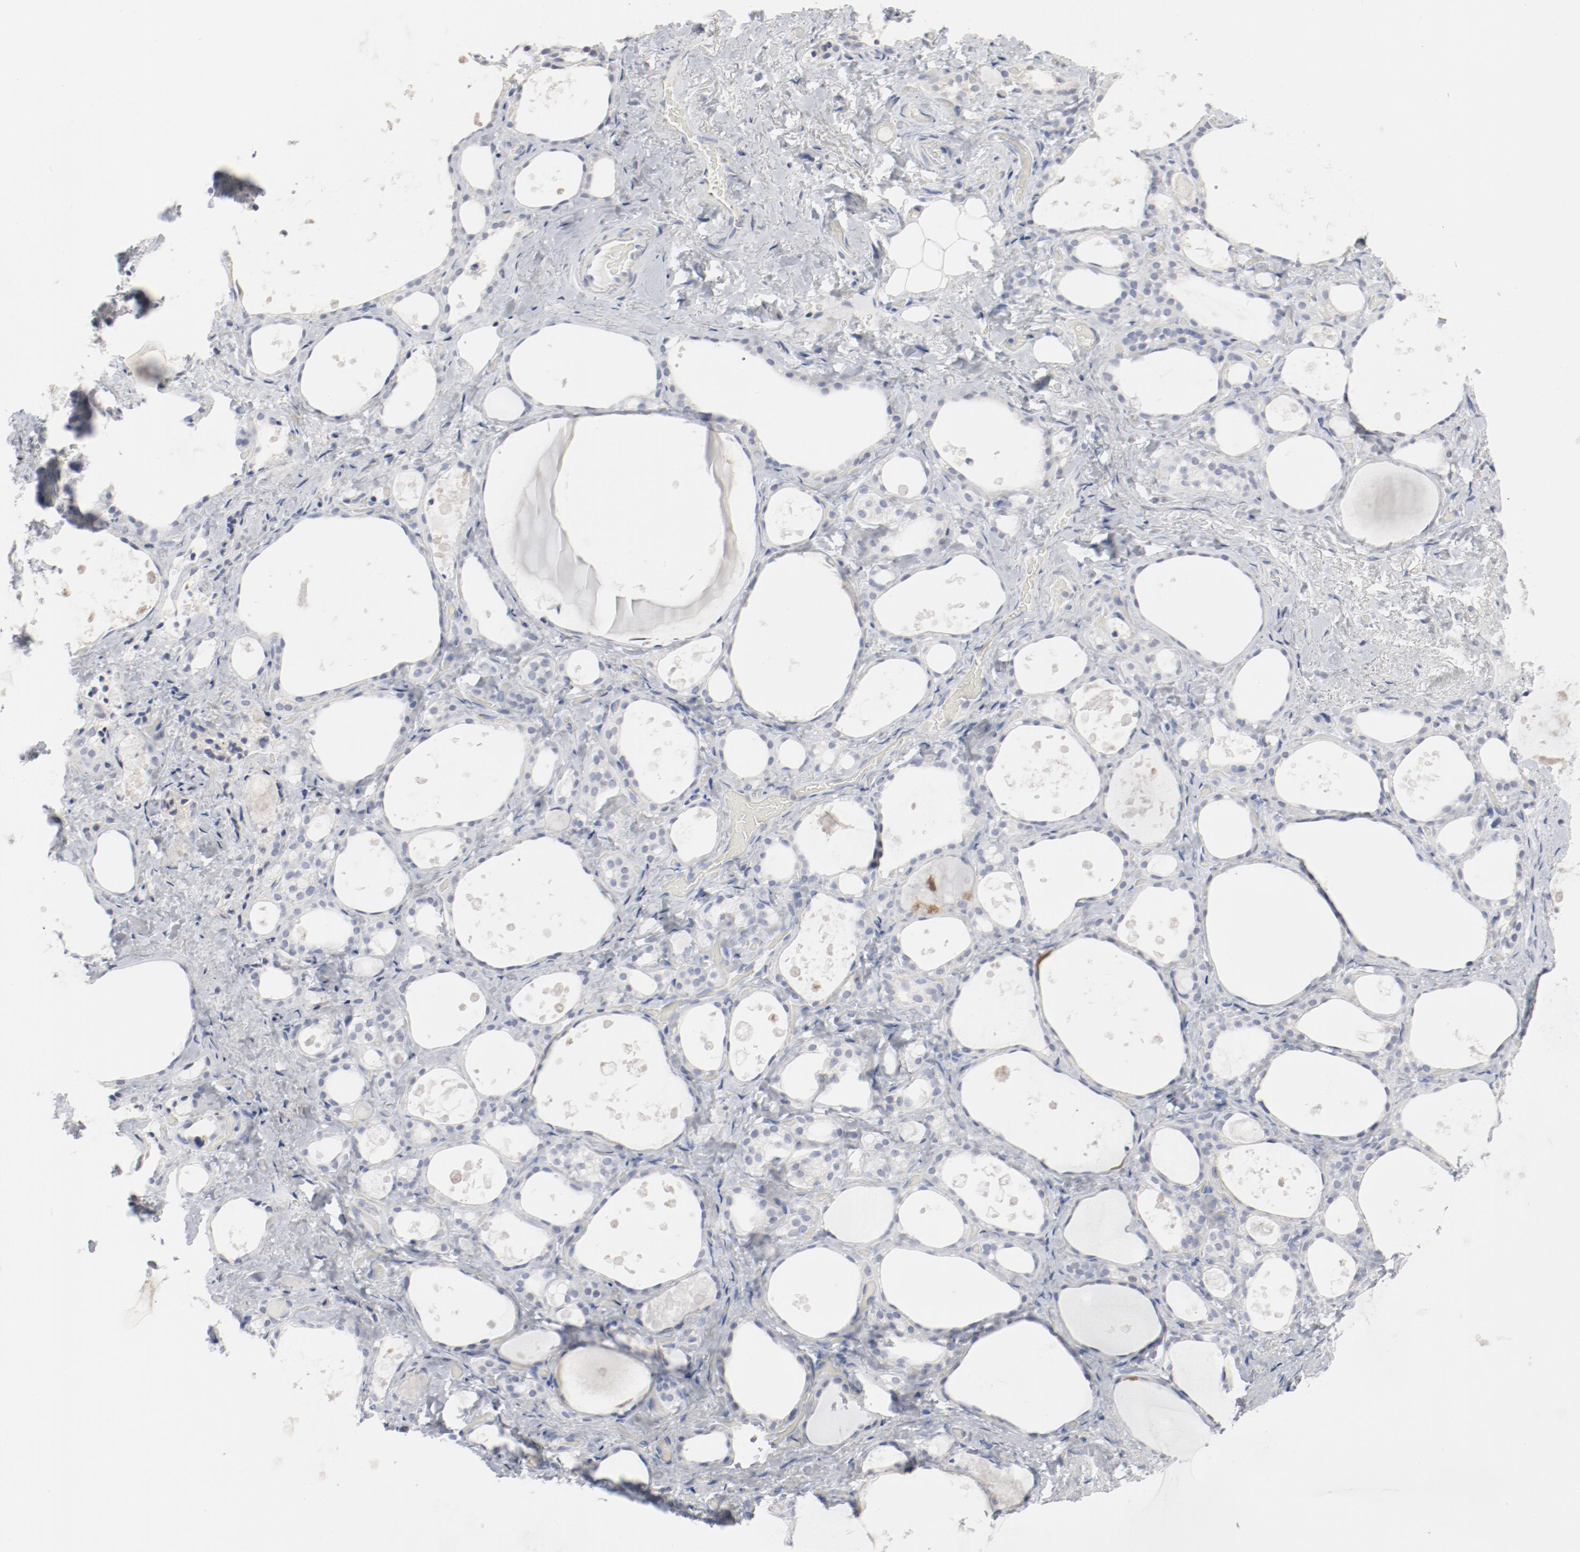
{"staining": {"intensity": "negative", "quantity": "none", "location": "none"}, "tissue": "thyroid gland", "cell_type": "Glandular cells", "image_type": "normal", "snomed": [{"axis": "morphology", "description": "Normal tissue, NOS"}, {"axis": "topography", "description": "Thyroid gland"}], "caption": "Image shows no protein expression in glandular cells of unremarkable thyroid gland.", "gene": "CDK1", "patient": {"sex": "female", "age": 75}}